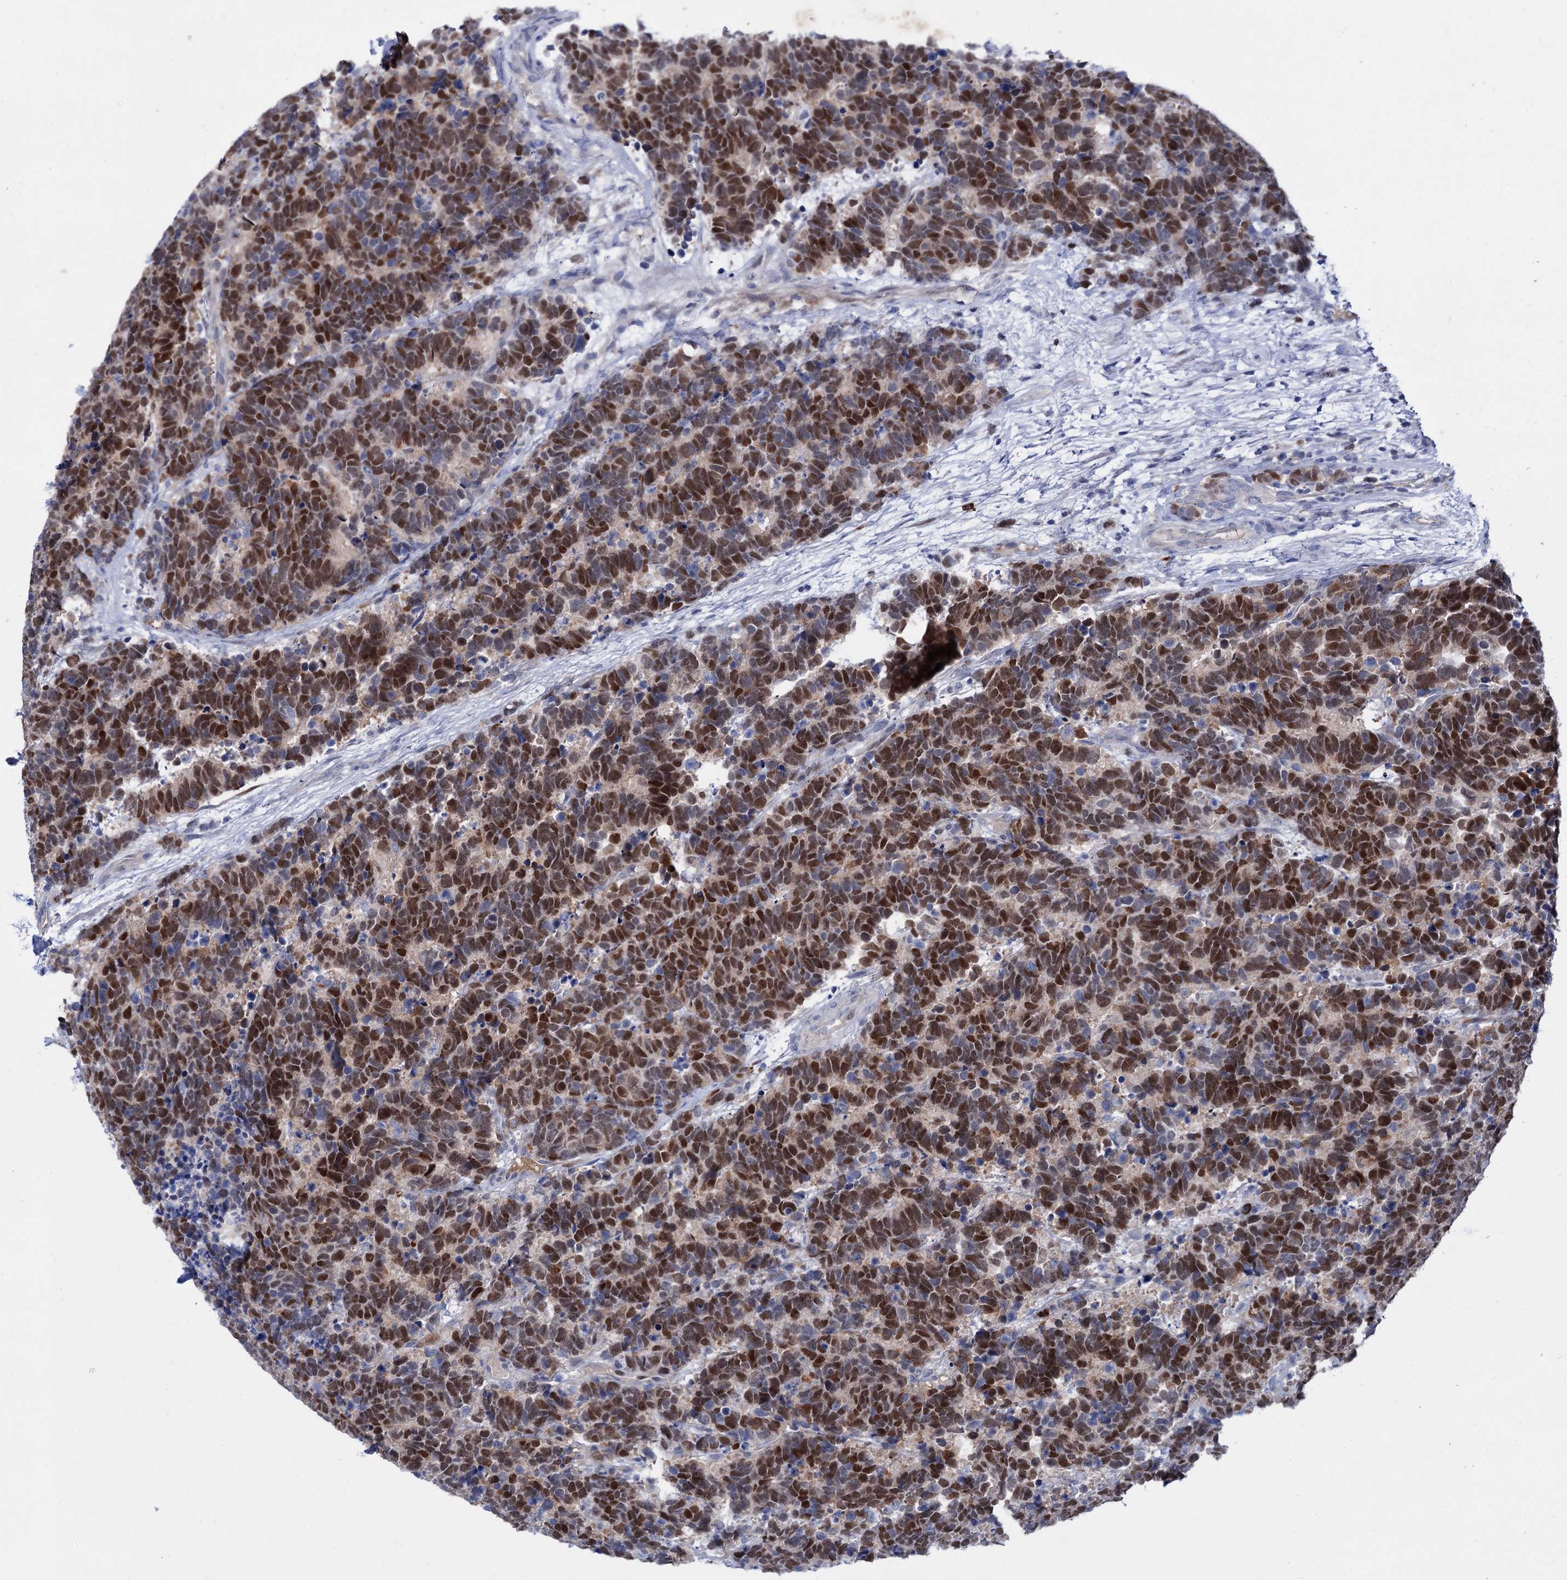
{"staining": {"intensity": "strong", "quantity": "25%-75%", "location": "nuclear"}, "tissue": "carcinoid", "cell_type": "Tumor cells", "image_type": "cancer", "snomed": [{"axis": "morphology", "description": "Carcinoma, NOS"}, {"axis": "morphology", "description": "Carcinoid, malignant, NOS"}, {"axis": "topography", "description": "Urinary bladder"}], "caption": "A high-resolution histopathology image shows IHC staining of carcinoid, which displays strong nuclear positivity in approximately 25%-75% of tumor cells. (brown staining indicates protein expression, while blue staining denotes nuclei).", "gene": "FAM111B", "patient": {"sex": "male", "age": 57}}